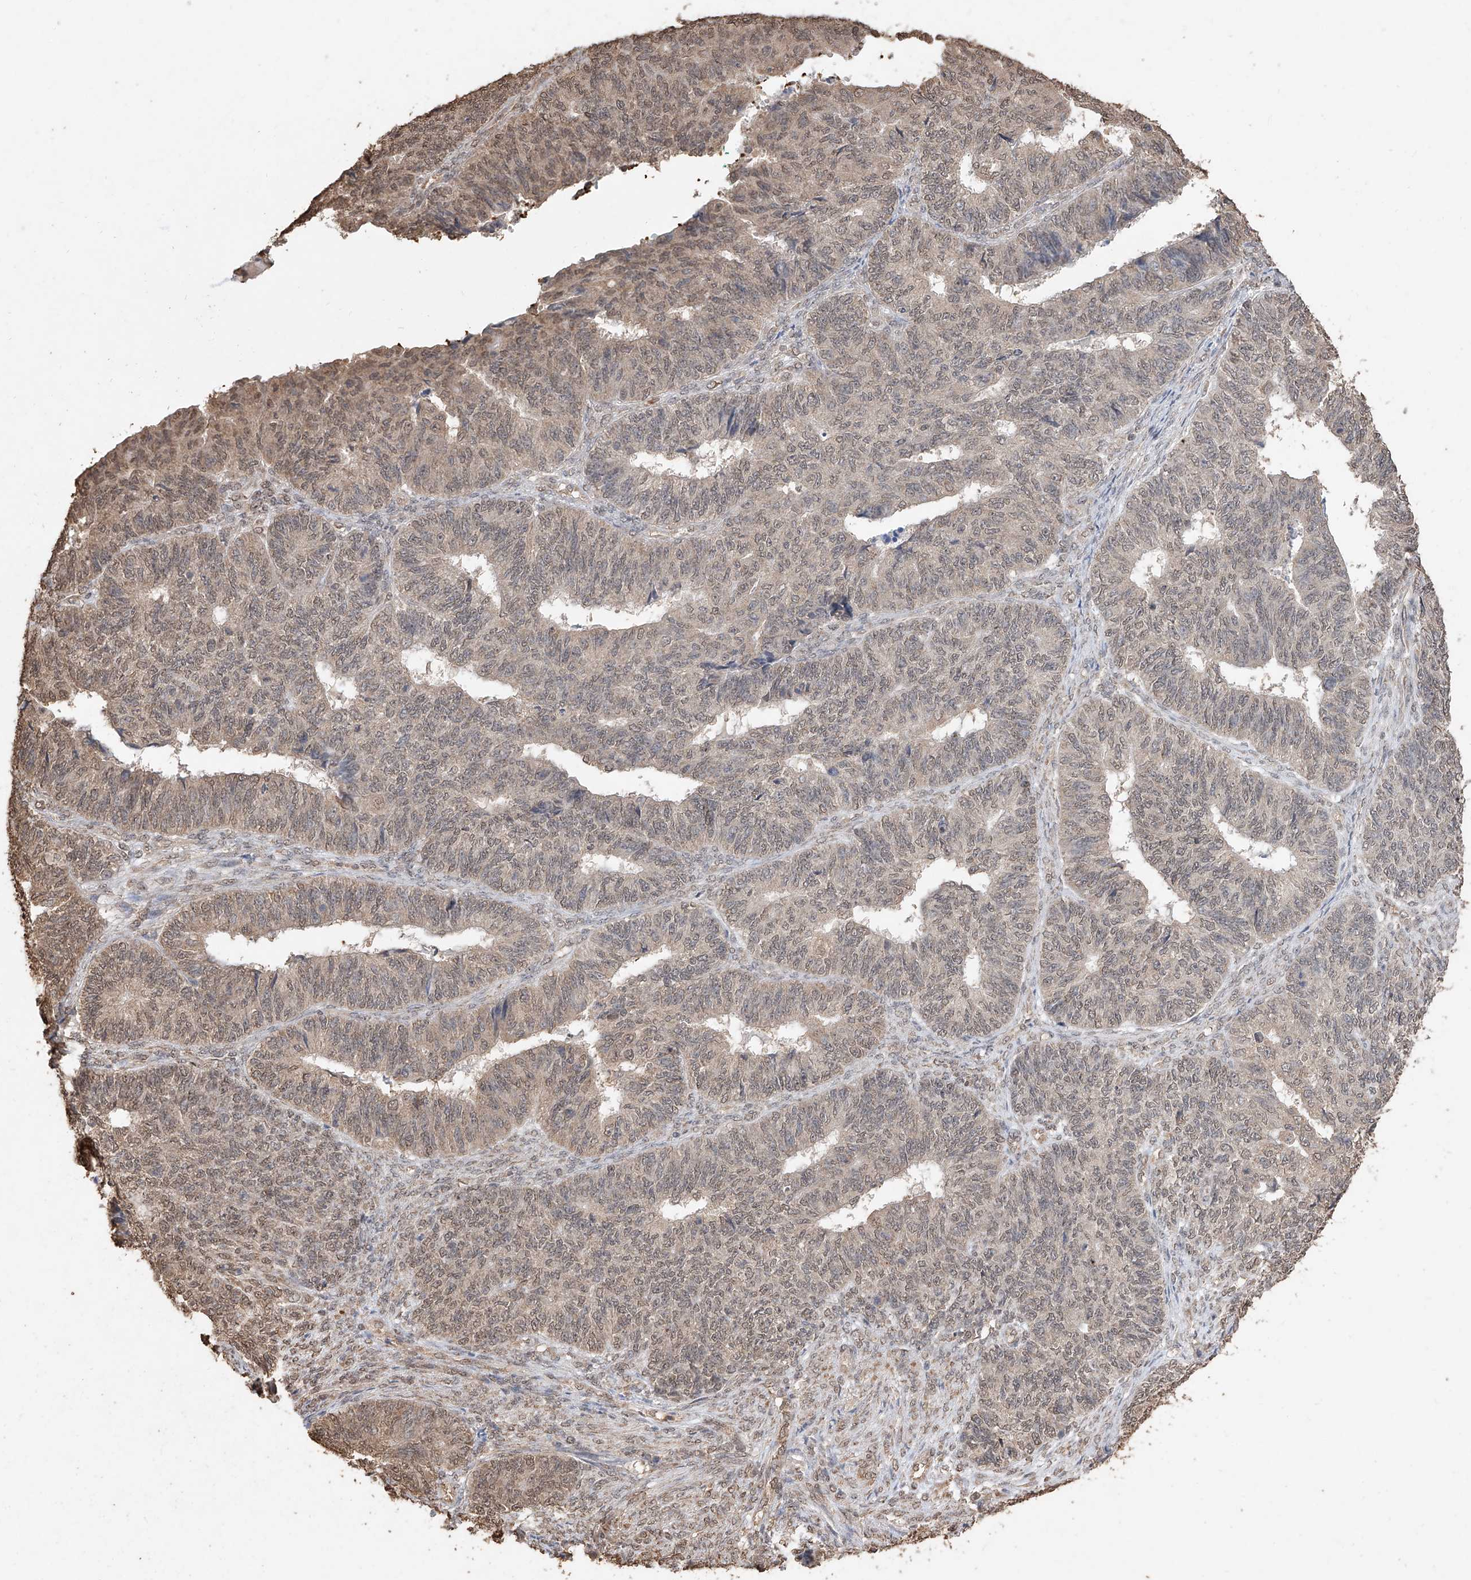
{"staining": {"intensity": "weak", "quantity": ">75%", "location": "cytoplasmic/membranous,nuclear"}, "tissue": "endometrial cancer", "cell_type": "Tumor cells", "image_type": "cancer", "snomed": [{"axis": "morphology", "description": "Adenocarcinoma, NOS"}, {"axis": "topography", "description": "Endometrium"}], "caption": "Immunohistochemistry (IHC) of endometrial adenocarcinoma reveals low levels of weak cytoplasmic/membranous and nuclear expression in about >75% of tumor cells.", "gene": "ELOVL1", "patient": {"sex": "female", "age": 32}}